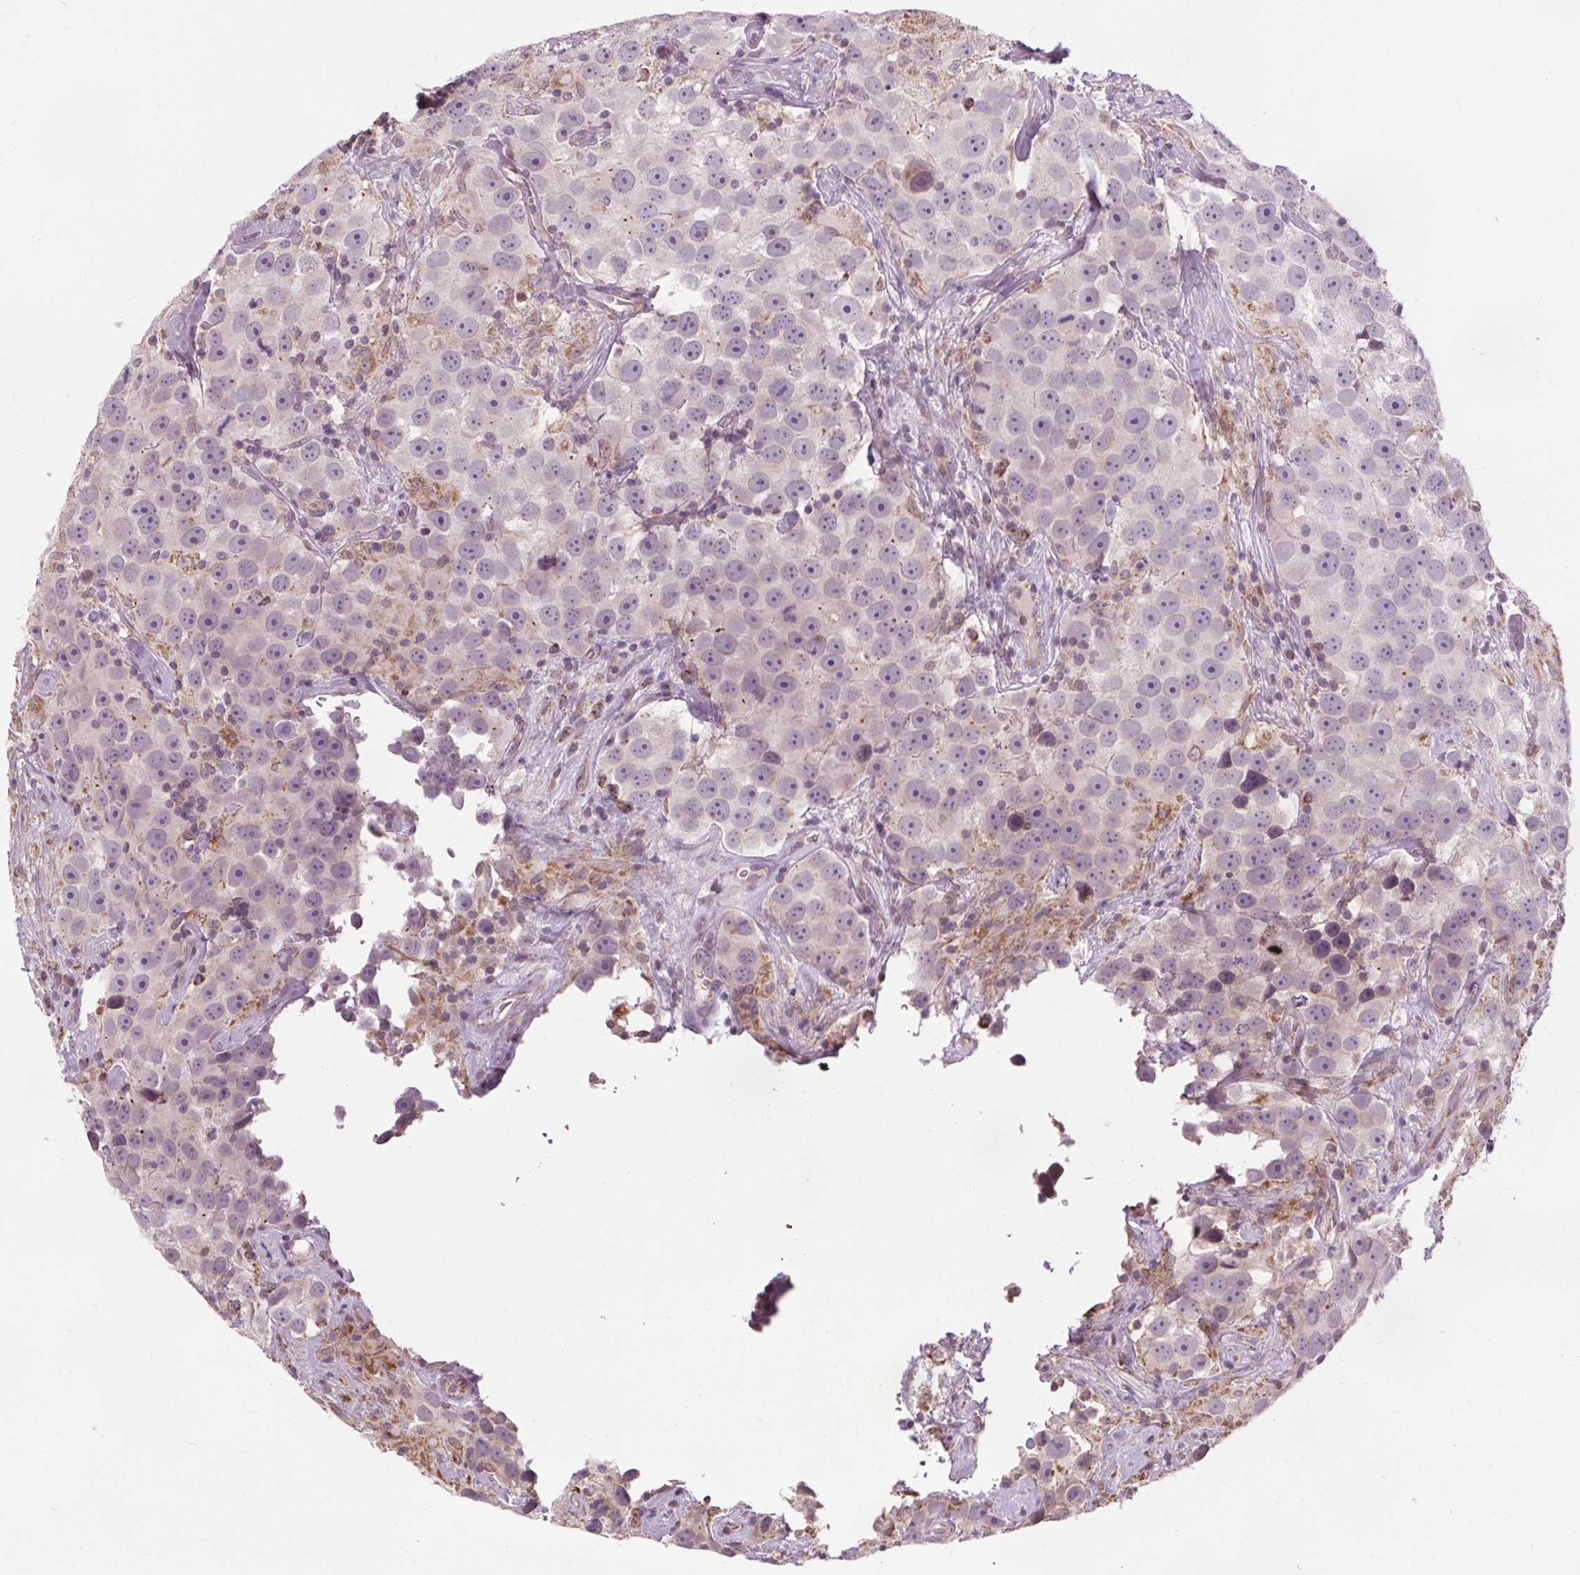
{"staining": {"intensity": "weak", "quantity": "<25%", "location": "nuclear"}, "tissue": "testis cancer", "cell_type": "Tumor cells", "image_type": "cancer", "snomed": [{"axis": "morphology", "description": "Seminoma, NOS"}, {"axis": "topography", "description": "Testis"}], "caption": "High power microscopy histopathology image of an immunohistochemistry (IHC) photomicrograph of seminoma (testis), revealing no significant staining in tumor cells.", "gene": "LFNG", "patient": {"sex": "male", "age": 49}}